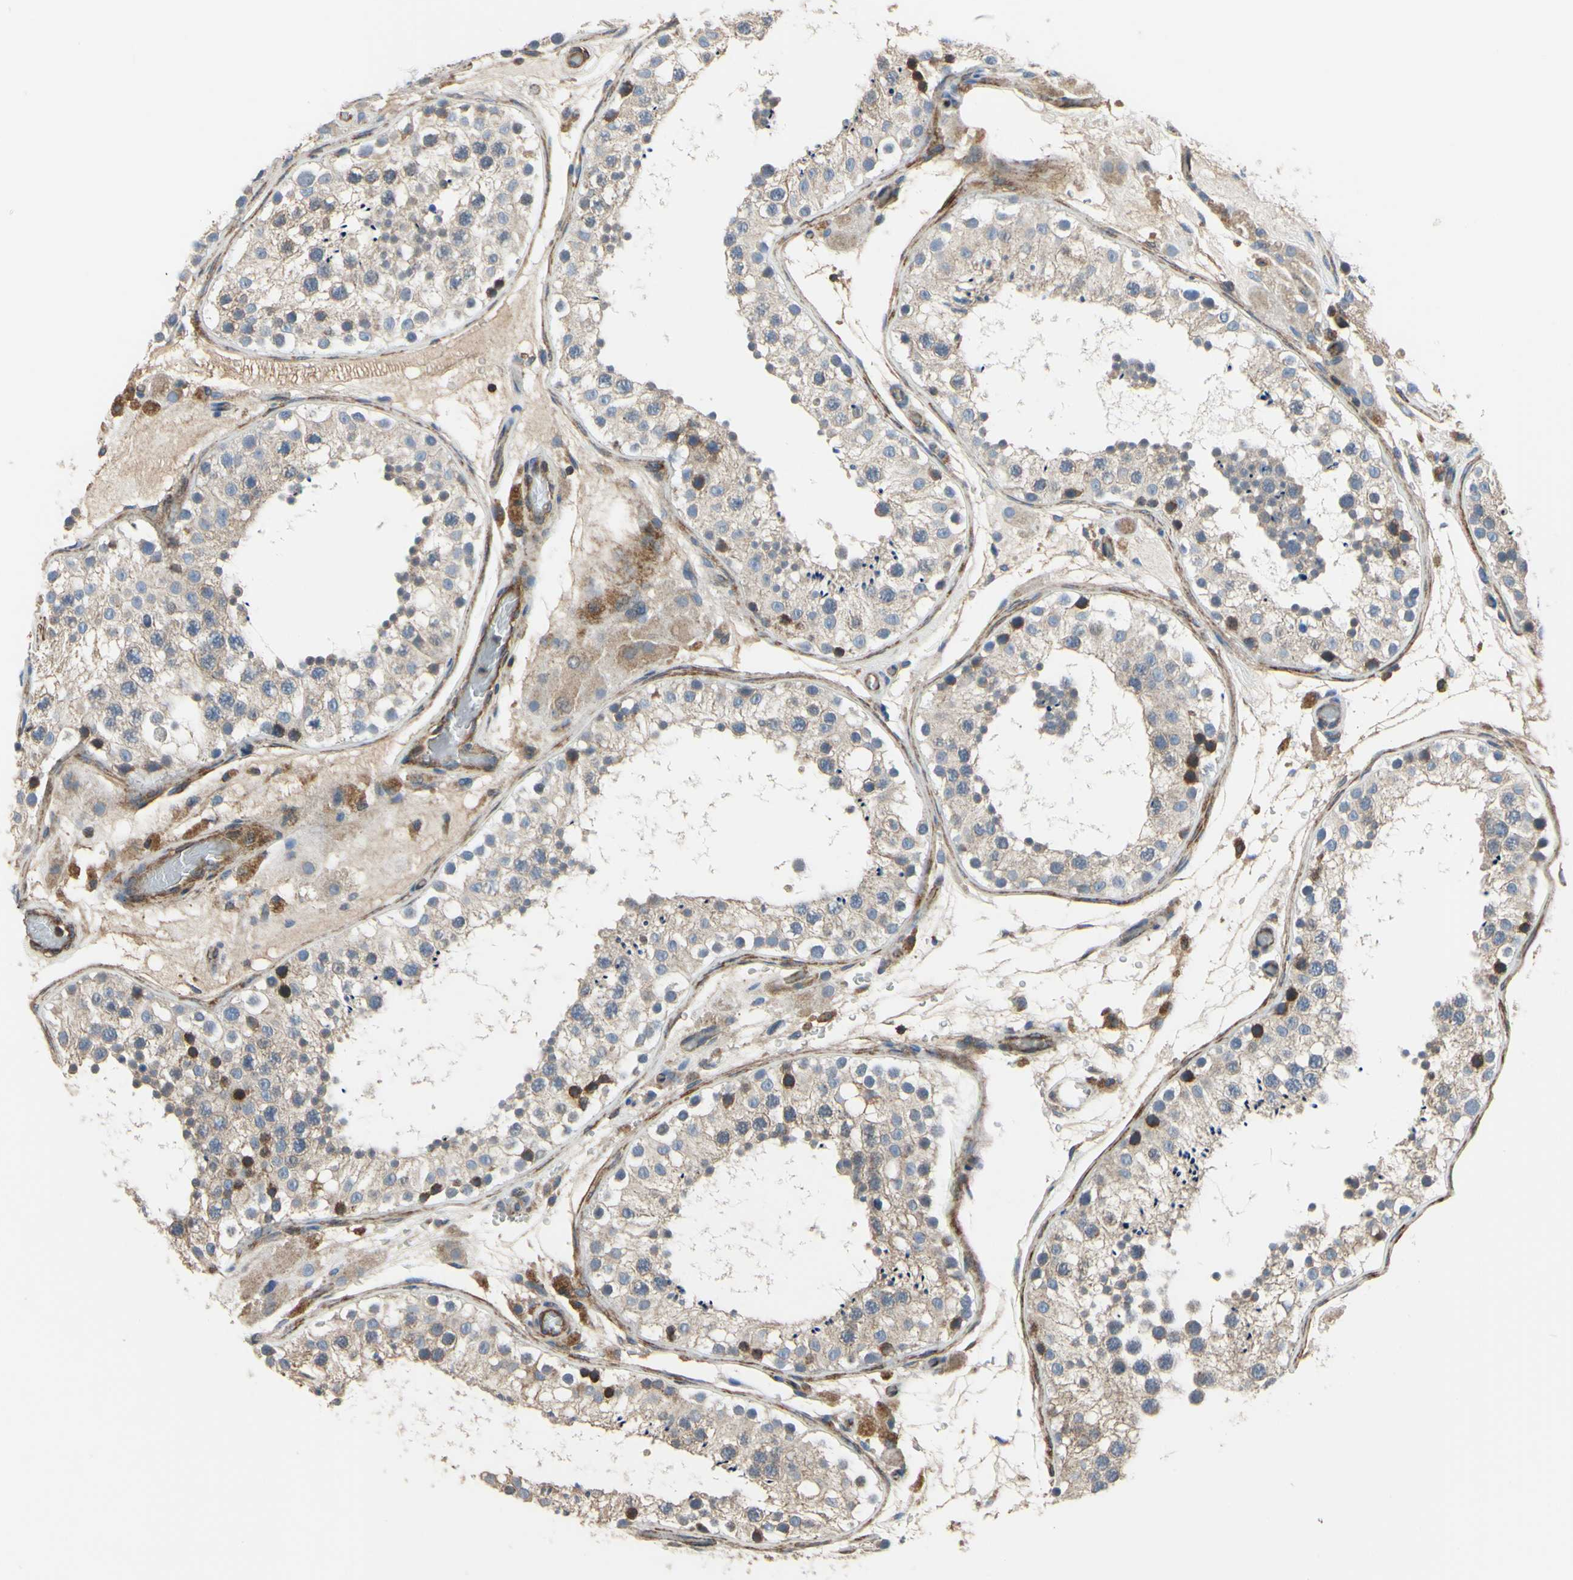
{"staining": {"intensity": "moderate", "quantity": "25%-75%", "location": "cytoplasmic/membranous"}, "tissue": "testis", "cell_type": "Cells in seminiferous ducts", "image_type": "normal", "snomed": [{"axis": "morphology", "description": "Normal tissue, NOS"}, {"axis": "topography", "description": "Testis"}, {"axis": "topography", "description": "Epididymis"}], "caption": "Moderate cytoplasmic/membranous protein staining is present in about 25%-75% of cells in seminiferous ducts in testis. The protein of interest is stained brown, and the nuclei are stained in blue (DAB (3,3'-diaminobenzidine) IHC with brightfield microscopy, high magnification).", "gene": "BECN1", "patient": {"sex": "male", "age": 26}}